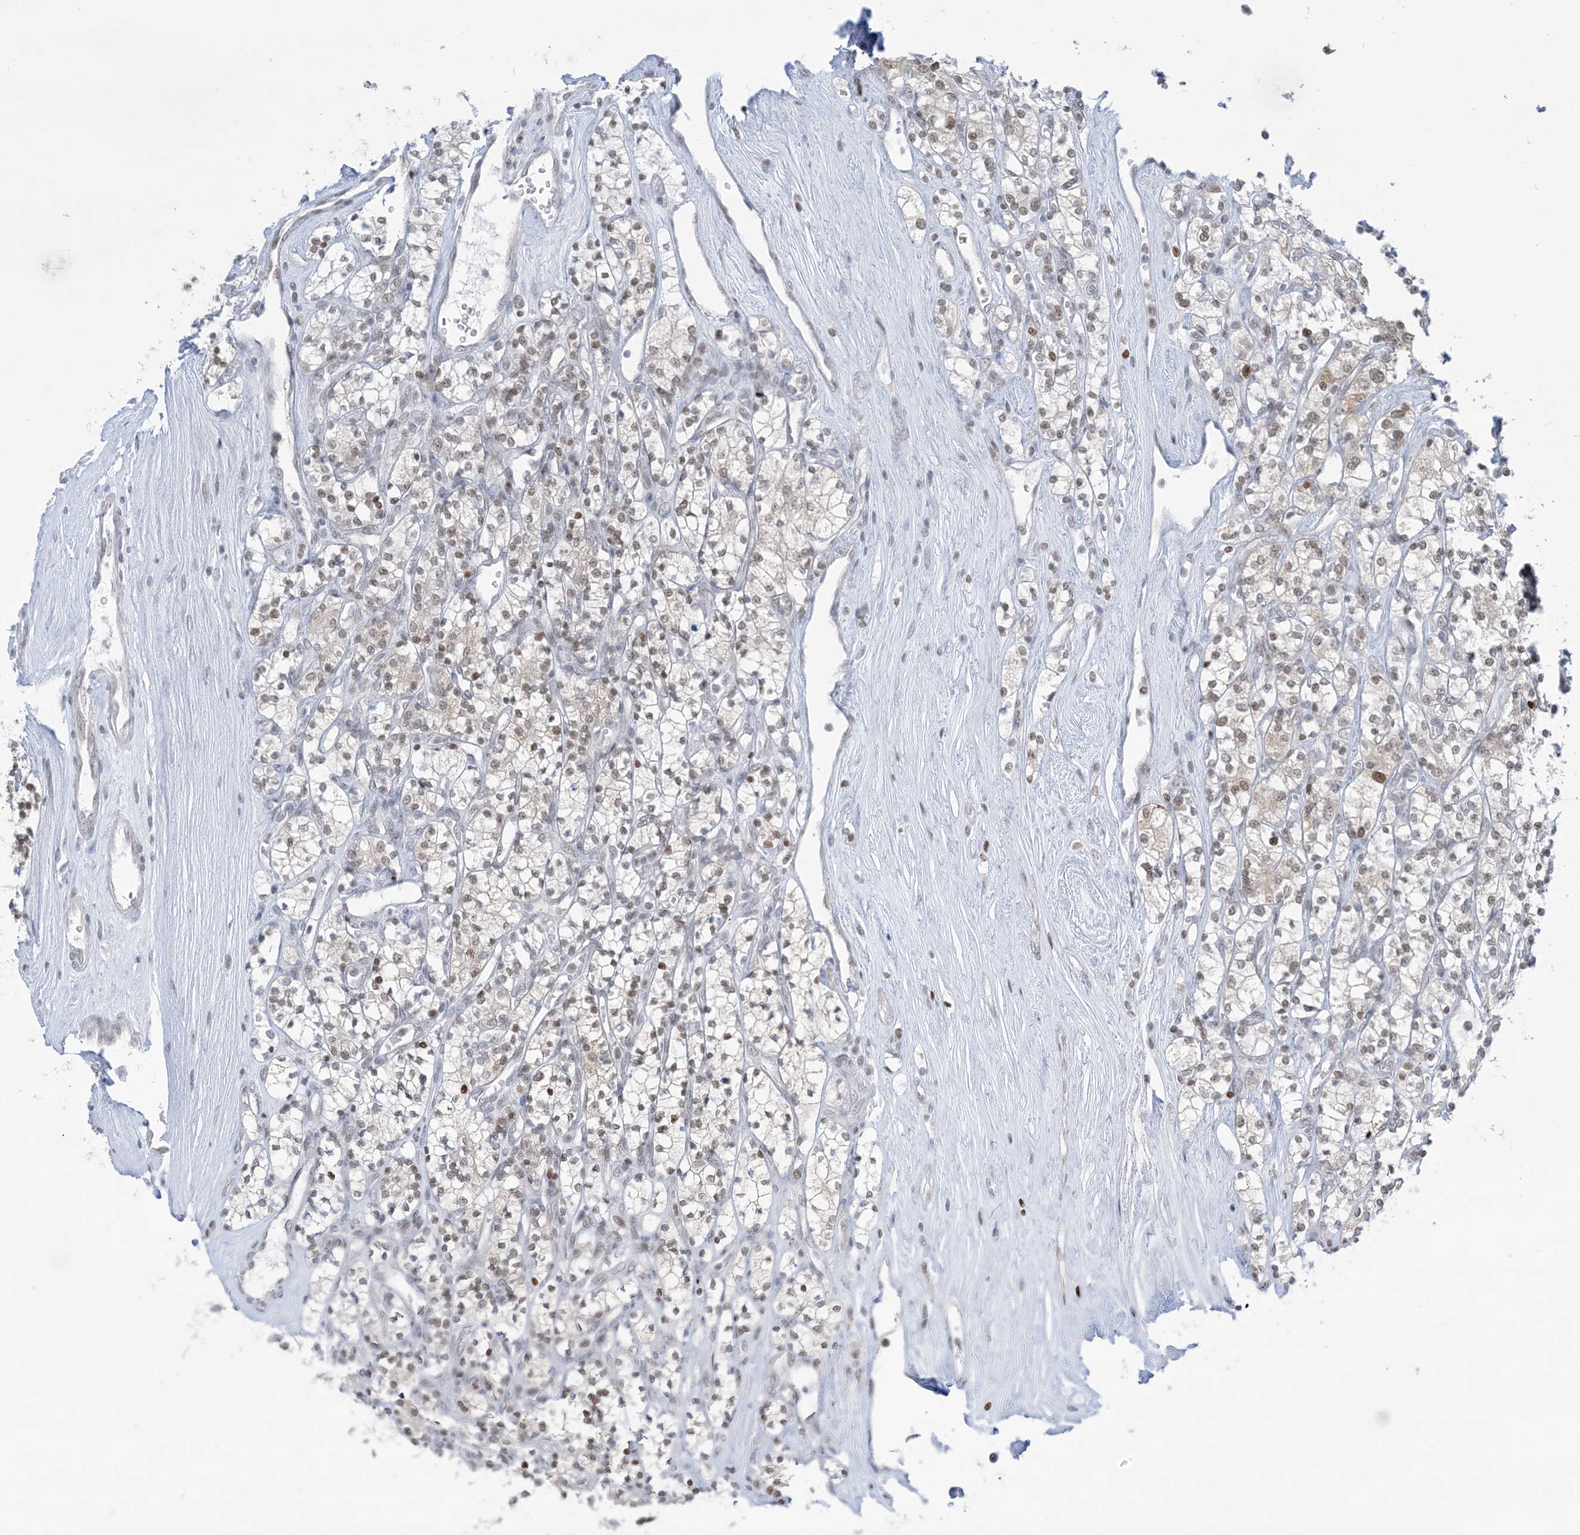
{"staining": {"intensity": "moderate", "quantity": "<25%", "location": "nuclear"}, "tissue": "renal cancer", "cell_type": "Tumor cells", "image_type": "cancer", "snomed": [{"axis": "morphology", "description": "Adenocarcinoma, NOS"}, {"axis": "topography", "description": "Kidney"}], "caption": "Adenocarcinoma (renal) stained for a protein (brown) shows moderate nuclear positive staining in about <25% of tumor cells.", "gene": "TFPT", "patient": {"sex": "male", "age": 77}}